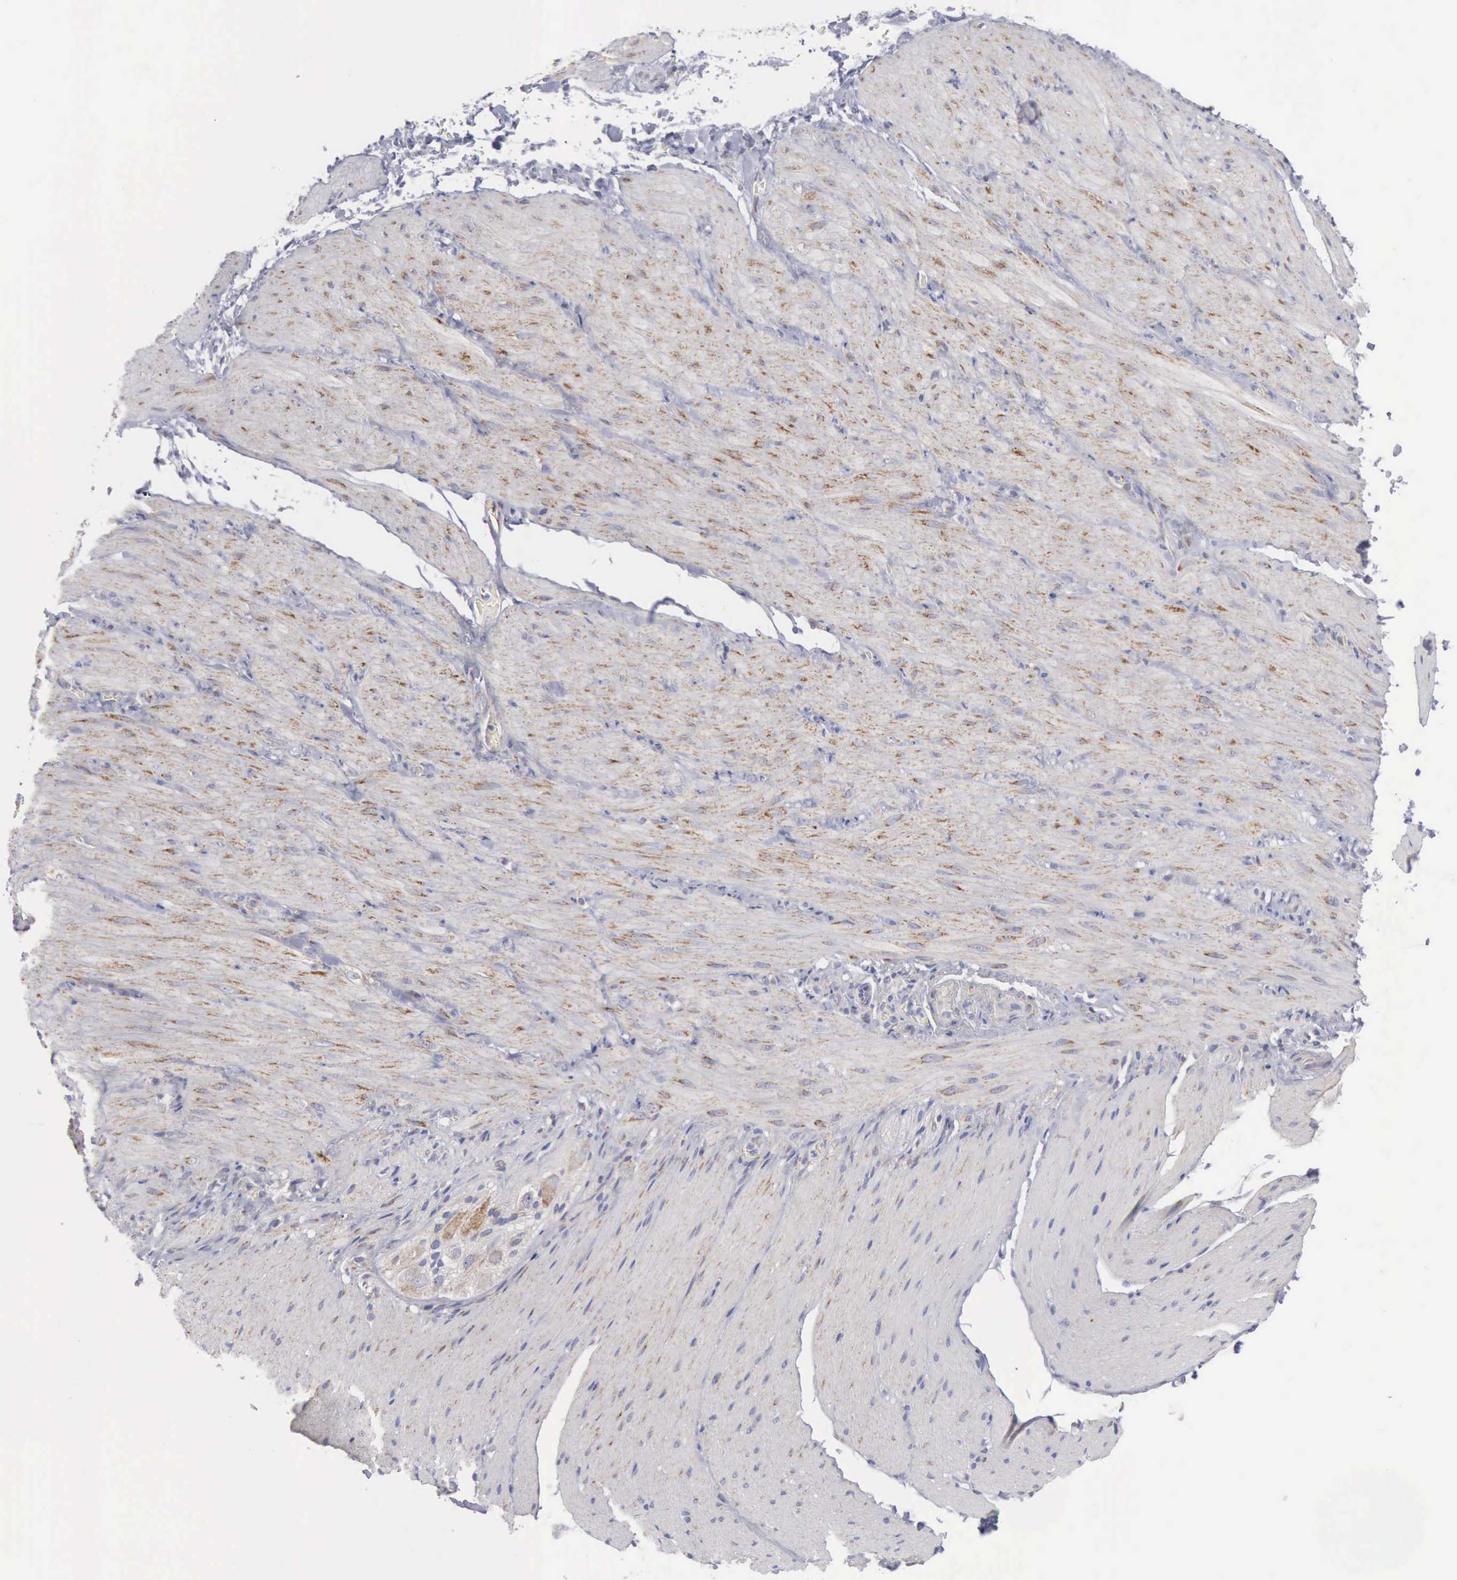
{"staining": {"intensity": "moderate", "quantity": "25%-75%", "location": "cytoplasmic/membranous"}, "tissue": "smooth muscle", "cell_type": "Smooth muscle cells", "image_type": "normal", "snomed": [{"axis": "morphology", "description": "Normal tissue, NOS"}, {"axis": "topography", "description": "Duodenum"}], "caption": "The immunohistochemical stain highlights moderate cytoplasmic/membranous positivity in smooth muscle cells of benign smooth muscle. (IHC, brightfield microscopy, high magnification).", "gene": "APOOL", "patient": {"sex": "male", "age": 63}}